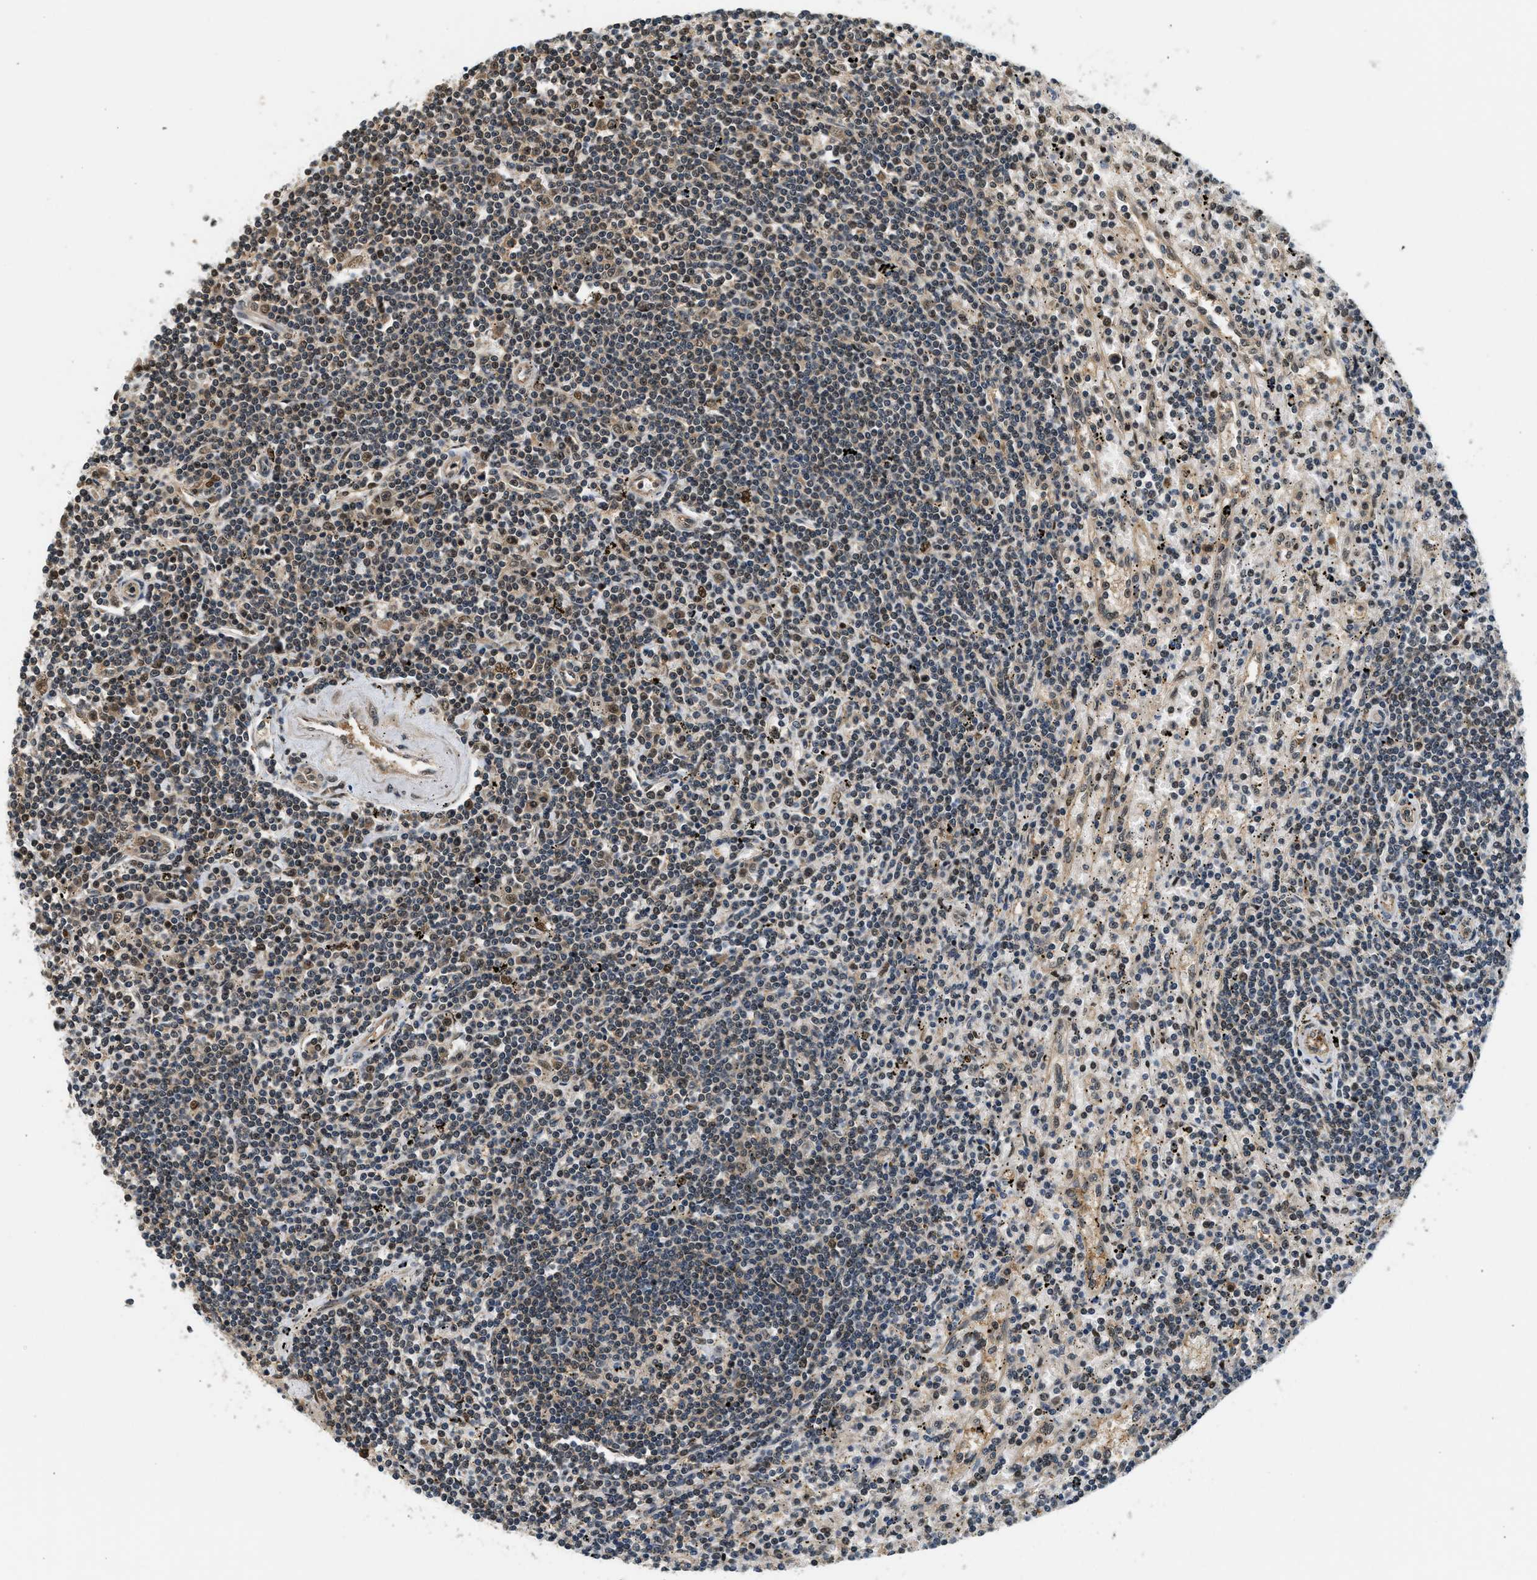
{"staining": {"intensity": "weak", "quantity": "25%-75%", "location": "nuclear"}, "tissue": "lymphoma", "cell_type": "Tumor cells", "image_type": "cancer", "snomed": [{"axis": "morphology", "description": "Malignant lymphoma, non-Hodgkin's type, Low grade"}, {"axis": "topography", "description": "Spleen"}], "caption": "There is low levels of weak nuclear staining in tumor cells of low-grade malignant lymphoma, non-Hodgkin's type, as demonstrated by immunohistochemical staining (brown color).", "gene": "PSMD3", "patient": {"sex": "male", "age": 76}}